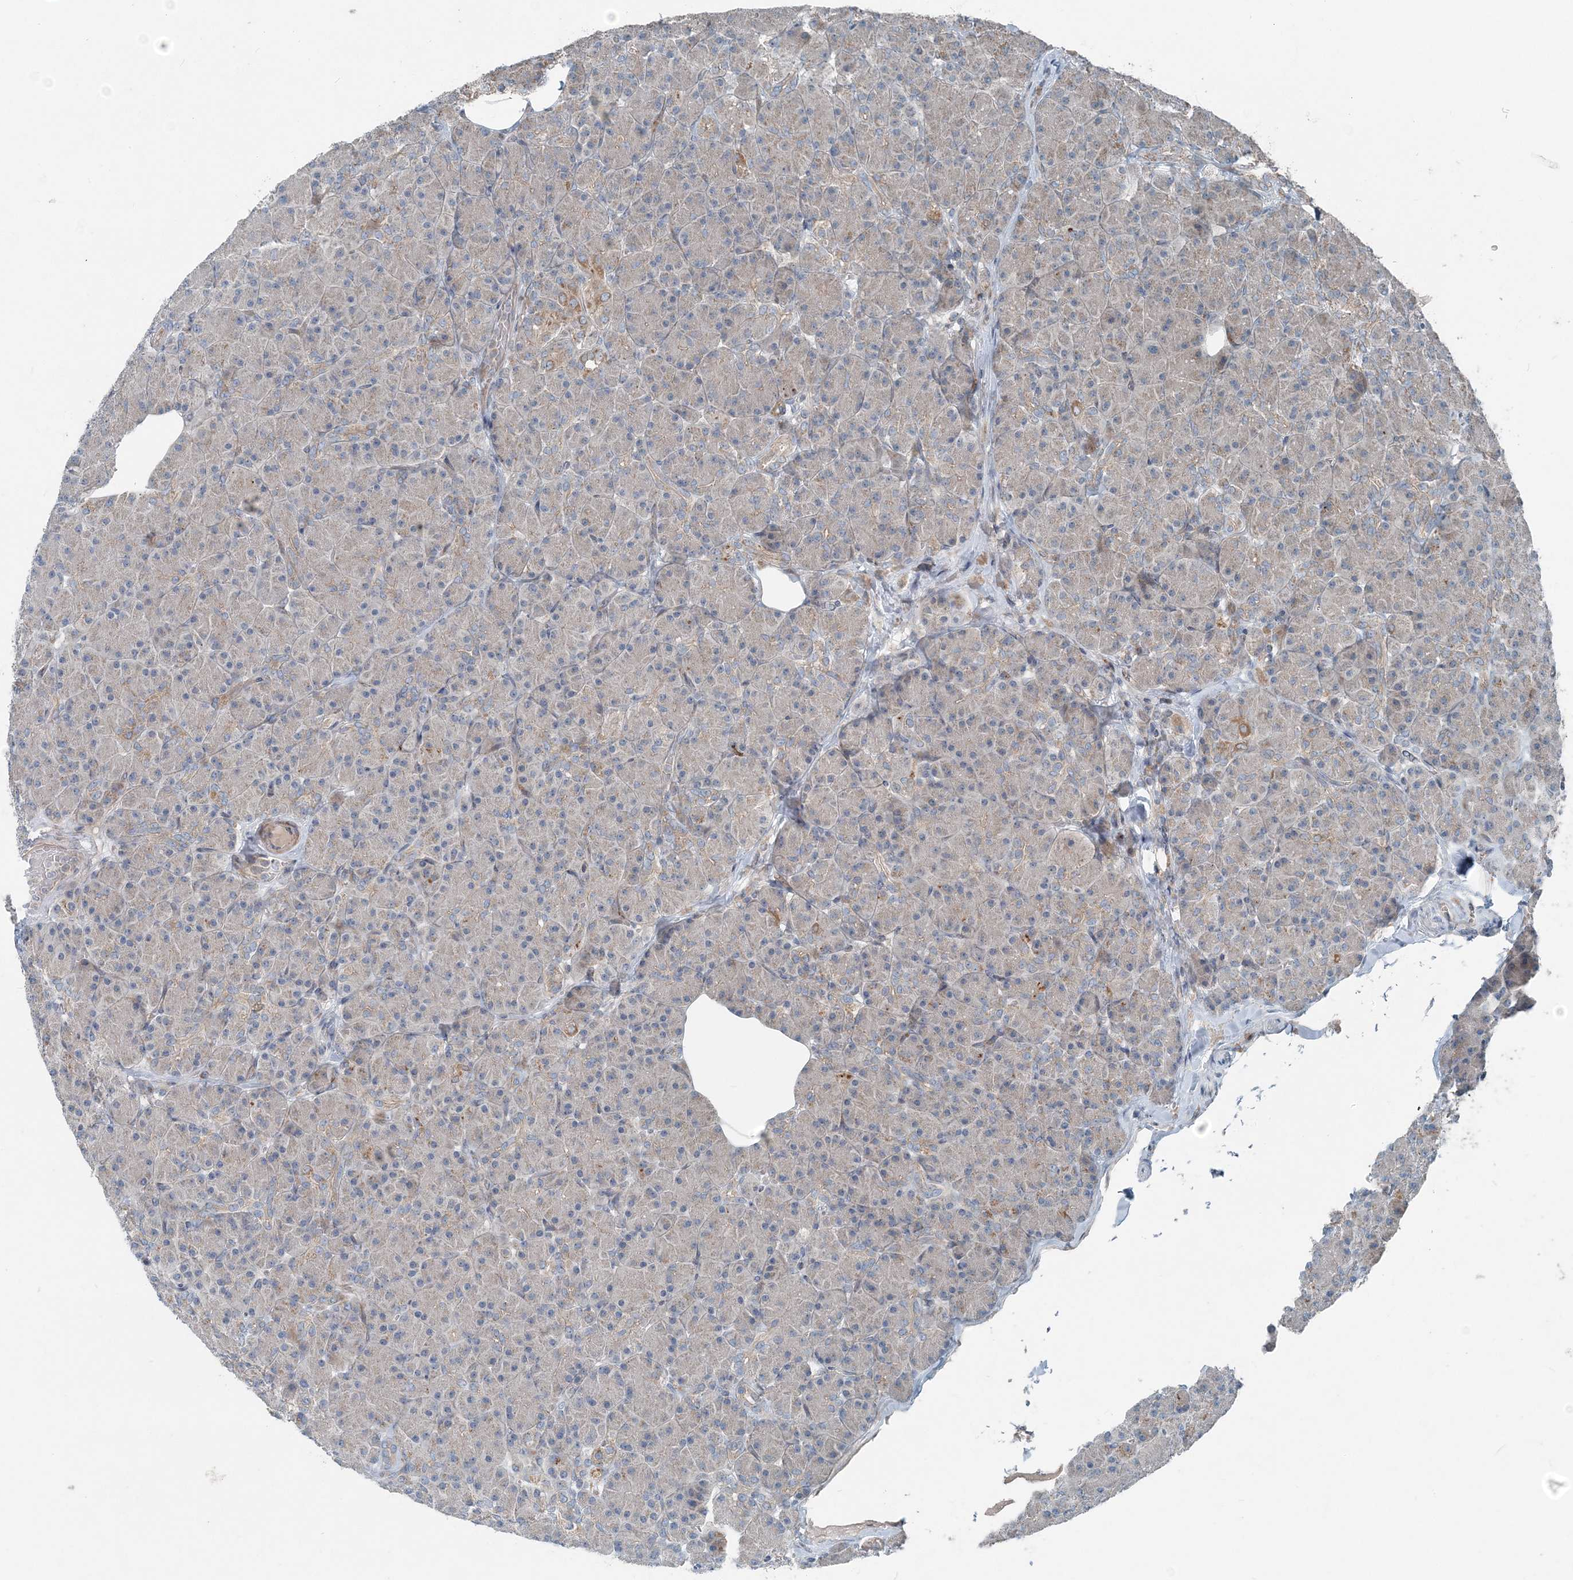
{"staining": {"intensity": "moderate", "quantity": "<25%", "location": "cytoplasmic/membranous"}, "tissue": "pancreas", "cell_type": "Exocrine glandular cells", "image_type": "normal", "snomed": [{"axis": "morphology", "description": "Normal tissue, NOS"}, {"axis": "topography", "description": "Pancreas"}], "caption": "Pancreas was stained to show a protein in brown. There is low levels of moderate cytoplasmic/membranous positivity in approximately <25% of exocrine glandular cells. The staining is performed using DAB brown chromogen to label protein expression. The nuclei are counter-stained blue using hematoxylin.", "gene": "INTU", "patient": {"sex": "female", "age": 43}}